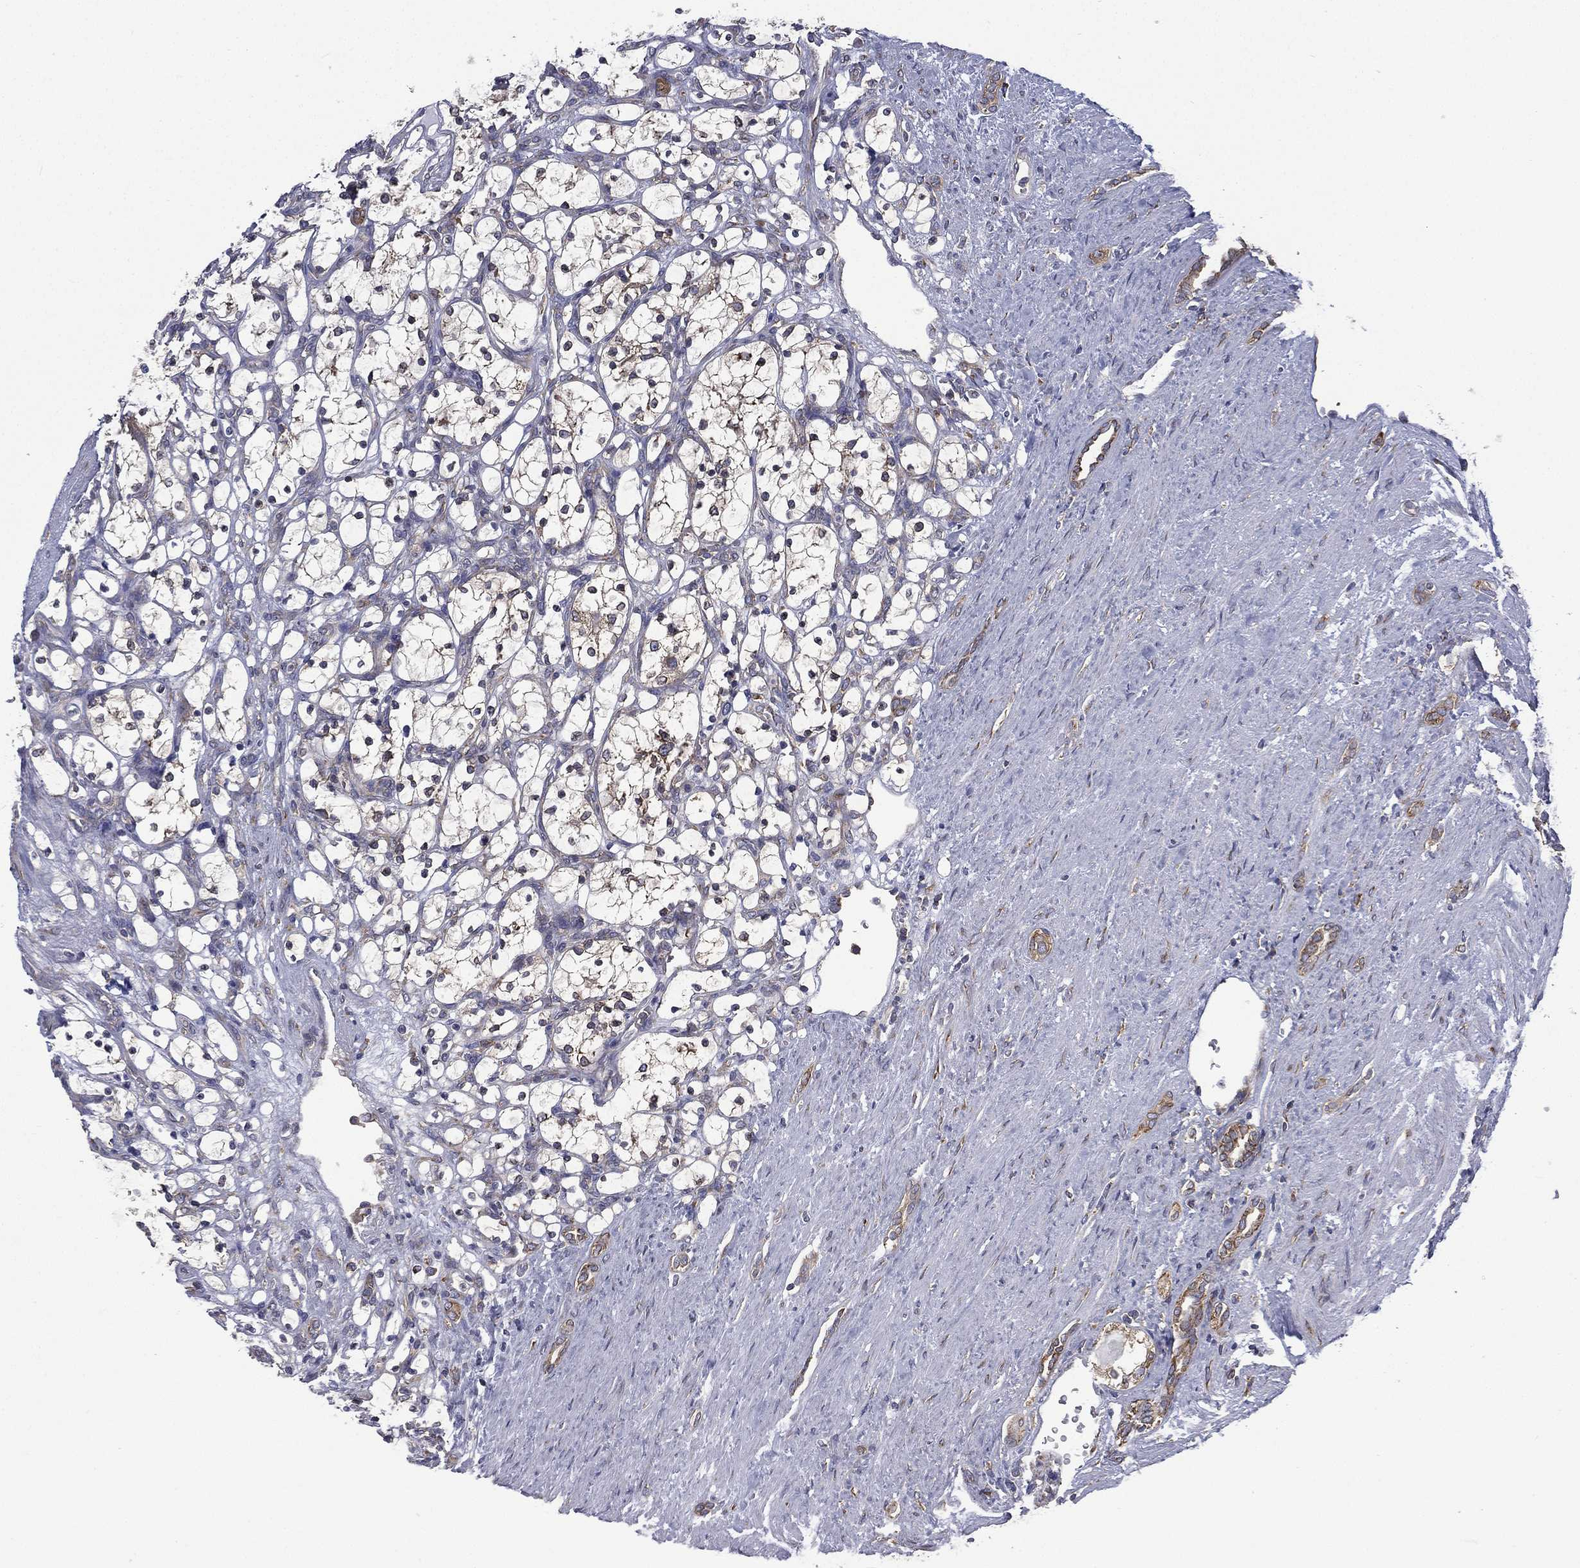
{"staining": {"intensity": "moderate", "quantity": "<25%", "location": "cytoplasmic/membranous"}, "tissue": "renal cancer", "cell_type": "Tumor cells", "image_type": "cancer", "snomed": [{"axis": "morphology", "description": "Adenocarcinoma, NOS"}, {"axis": "topography", "description": "Kidney"}], "caption": "Human adenocarcinoma (renal) stained for a protein (brown) displays moderate cytoplasmic/membranous positive staining in approximately <25% of tumor cells.", "gene": "FARSA", "patient": {"sex": "female", "age": 69}}